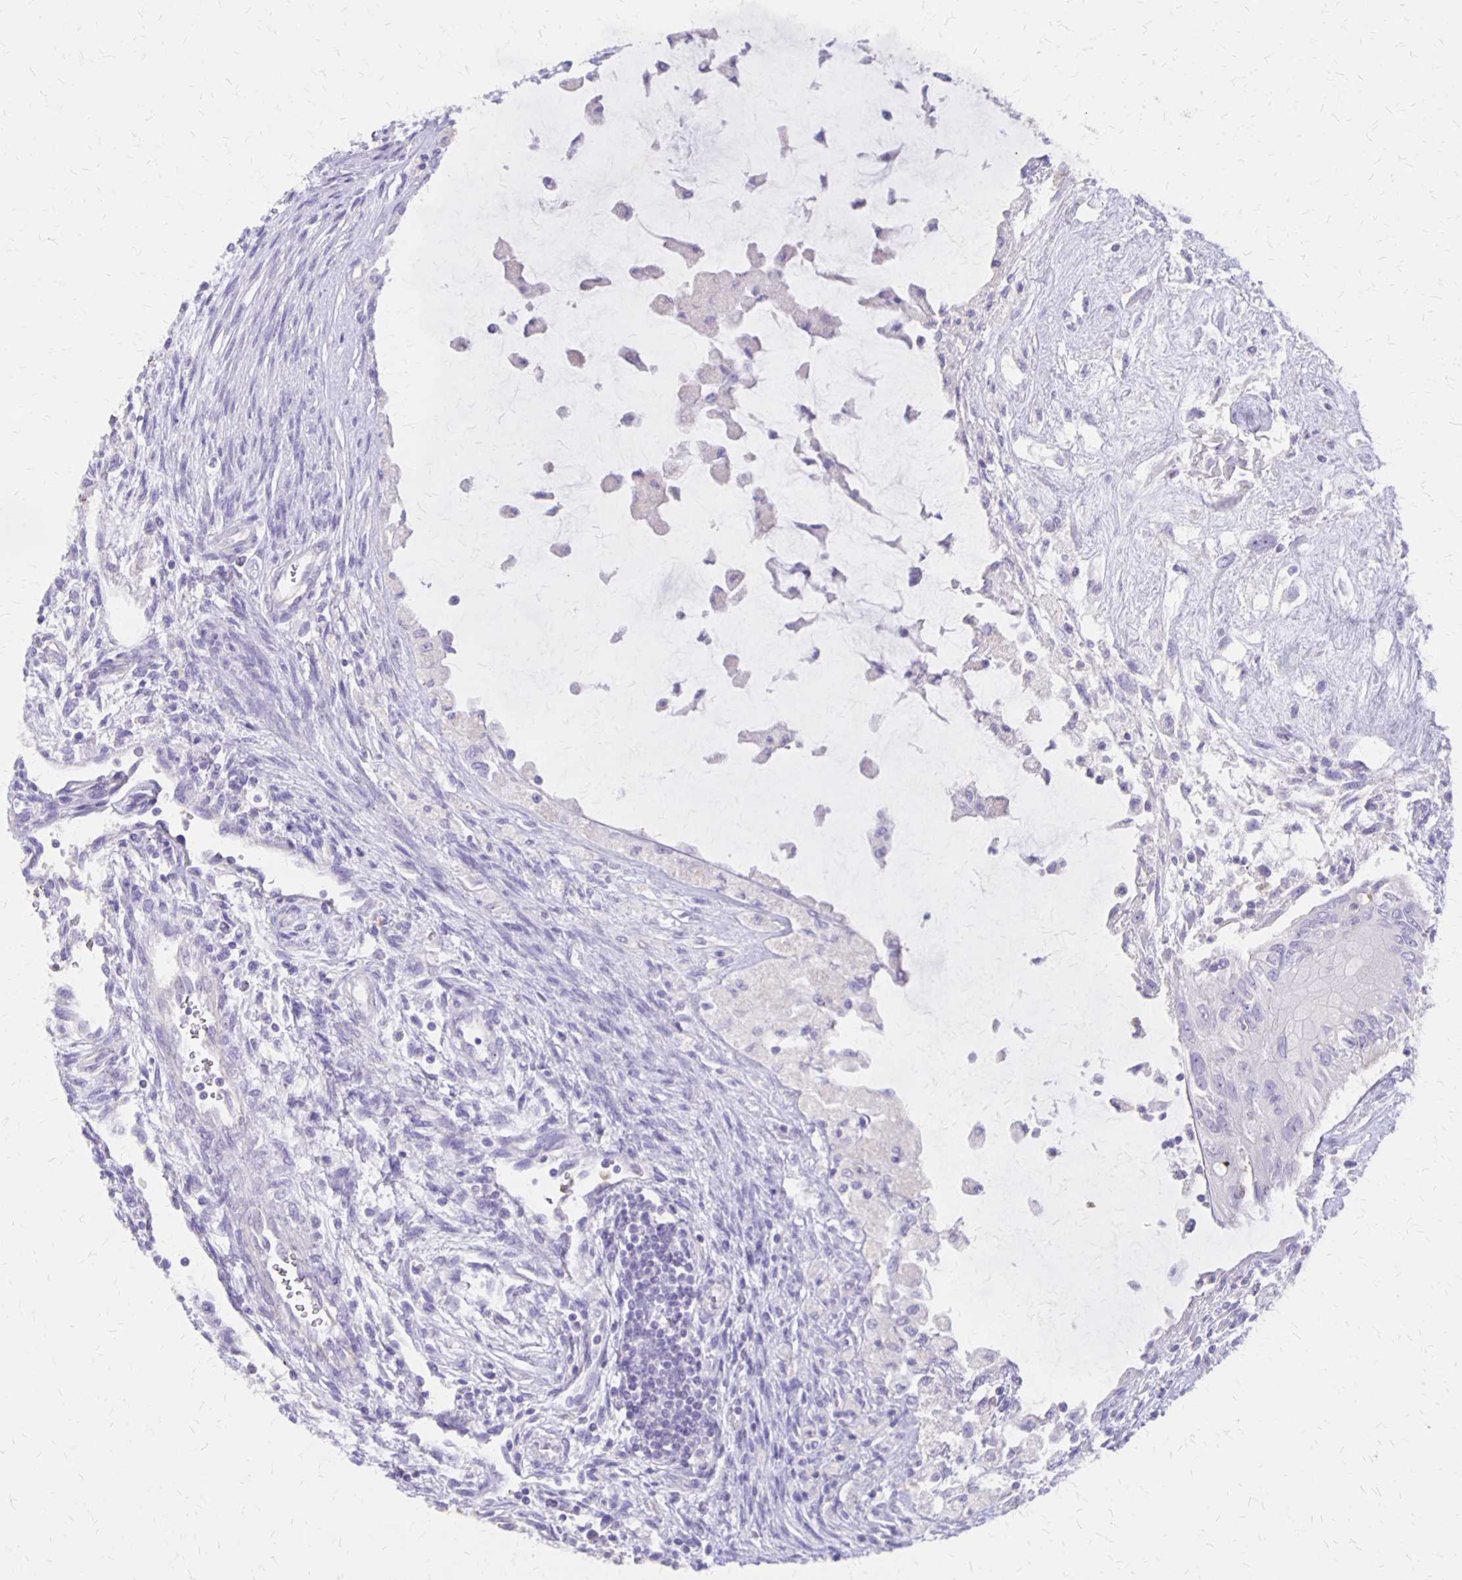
{"staining": {"intensity": "negative", "quantity": "none", "location": "none"}, "tissue": "testis cancer", "cell_type": "Tumor cells", "image_type": "cancer", "snomed": [{"axis": "morphology", "description": "Carcinoma, Embryonal, NOS"}, {"axis": "topography", "description": "Testis"}], "caption": "Immunohistochemical staining of human embryonal carcinoma (testis) exhibits no significant expression in tumor cells.", "gene": "SEPTIN5", "patient": {"sex": "male", "age": 37}}